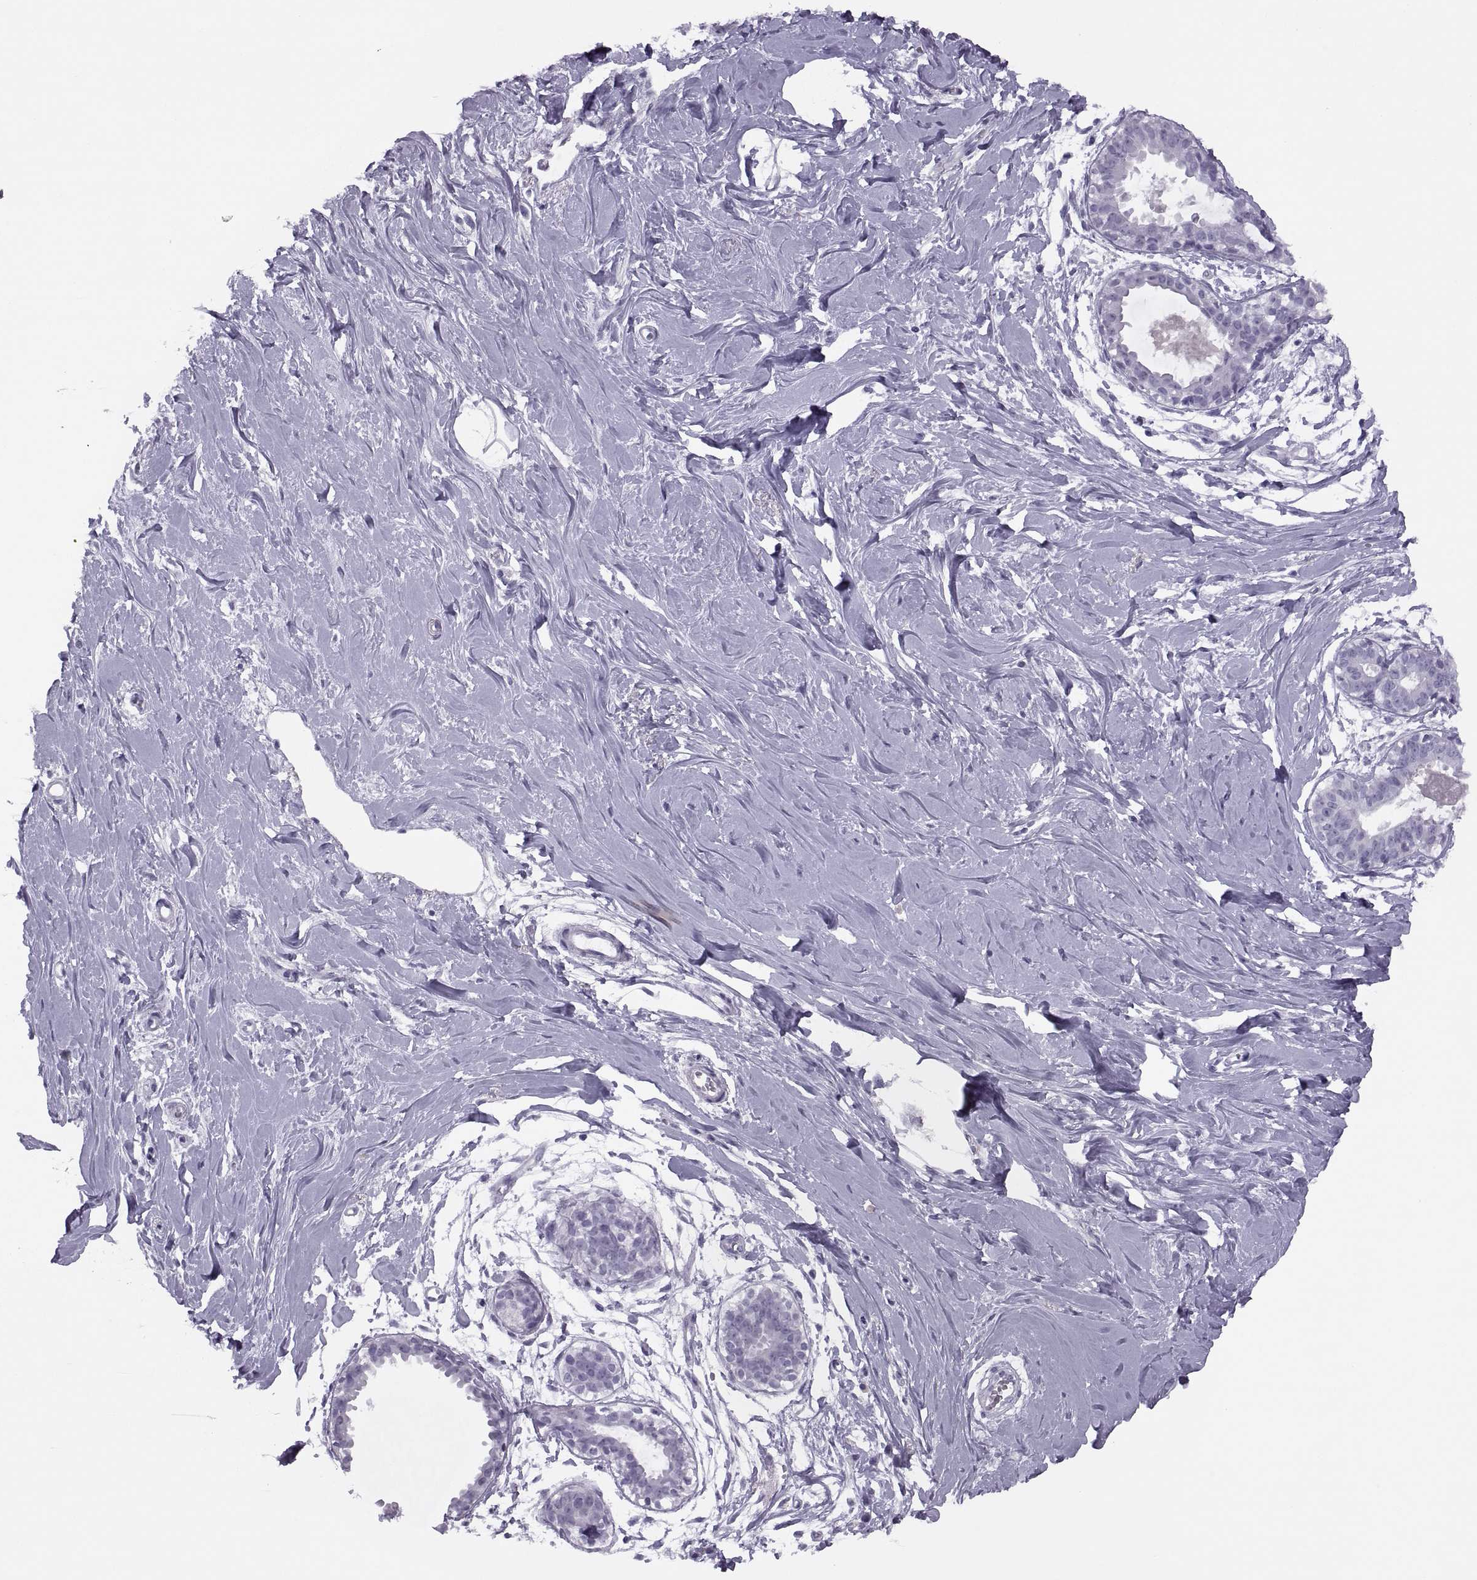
{"staining": {"intensity": "negative", "quantity": "none", "location": "none"}, "tissue": "breast", "cell_type": "Adipocytes", "image_type": "normal", "snomed": [{"axis": "morphology", "description": "Normal tissue, NOS"}, {"axis": "topography", "description": "Breast"}], "caption": "Adipocytes show no significant positivity in benign breast.", "gene": "FAM24A", "patient": {"sex": "female", "age": 49}}